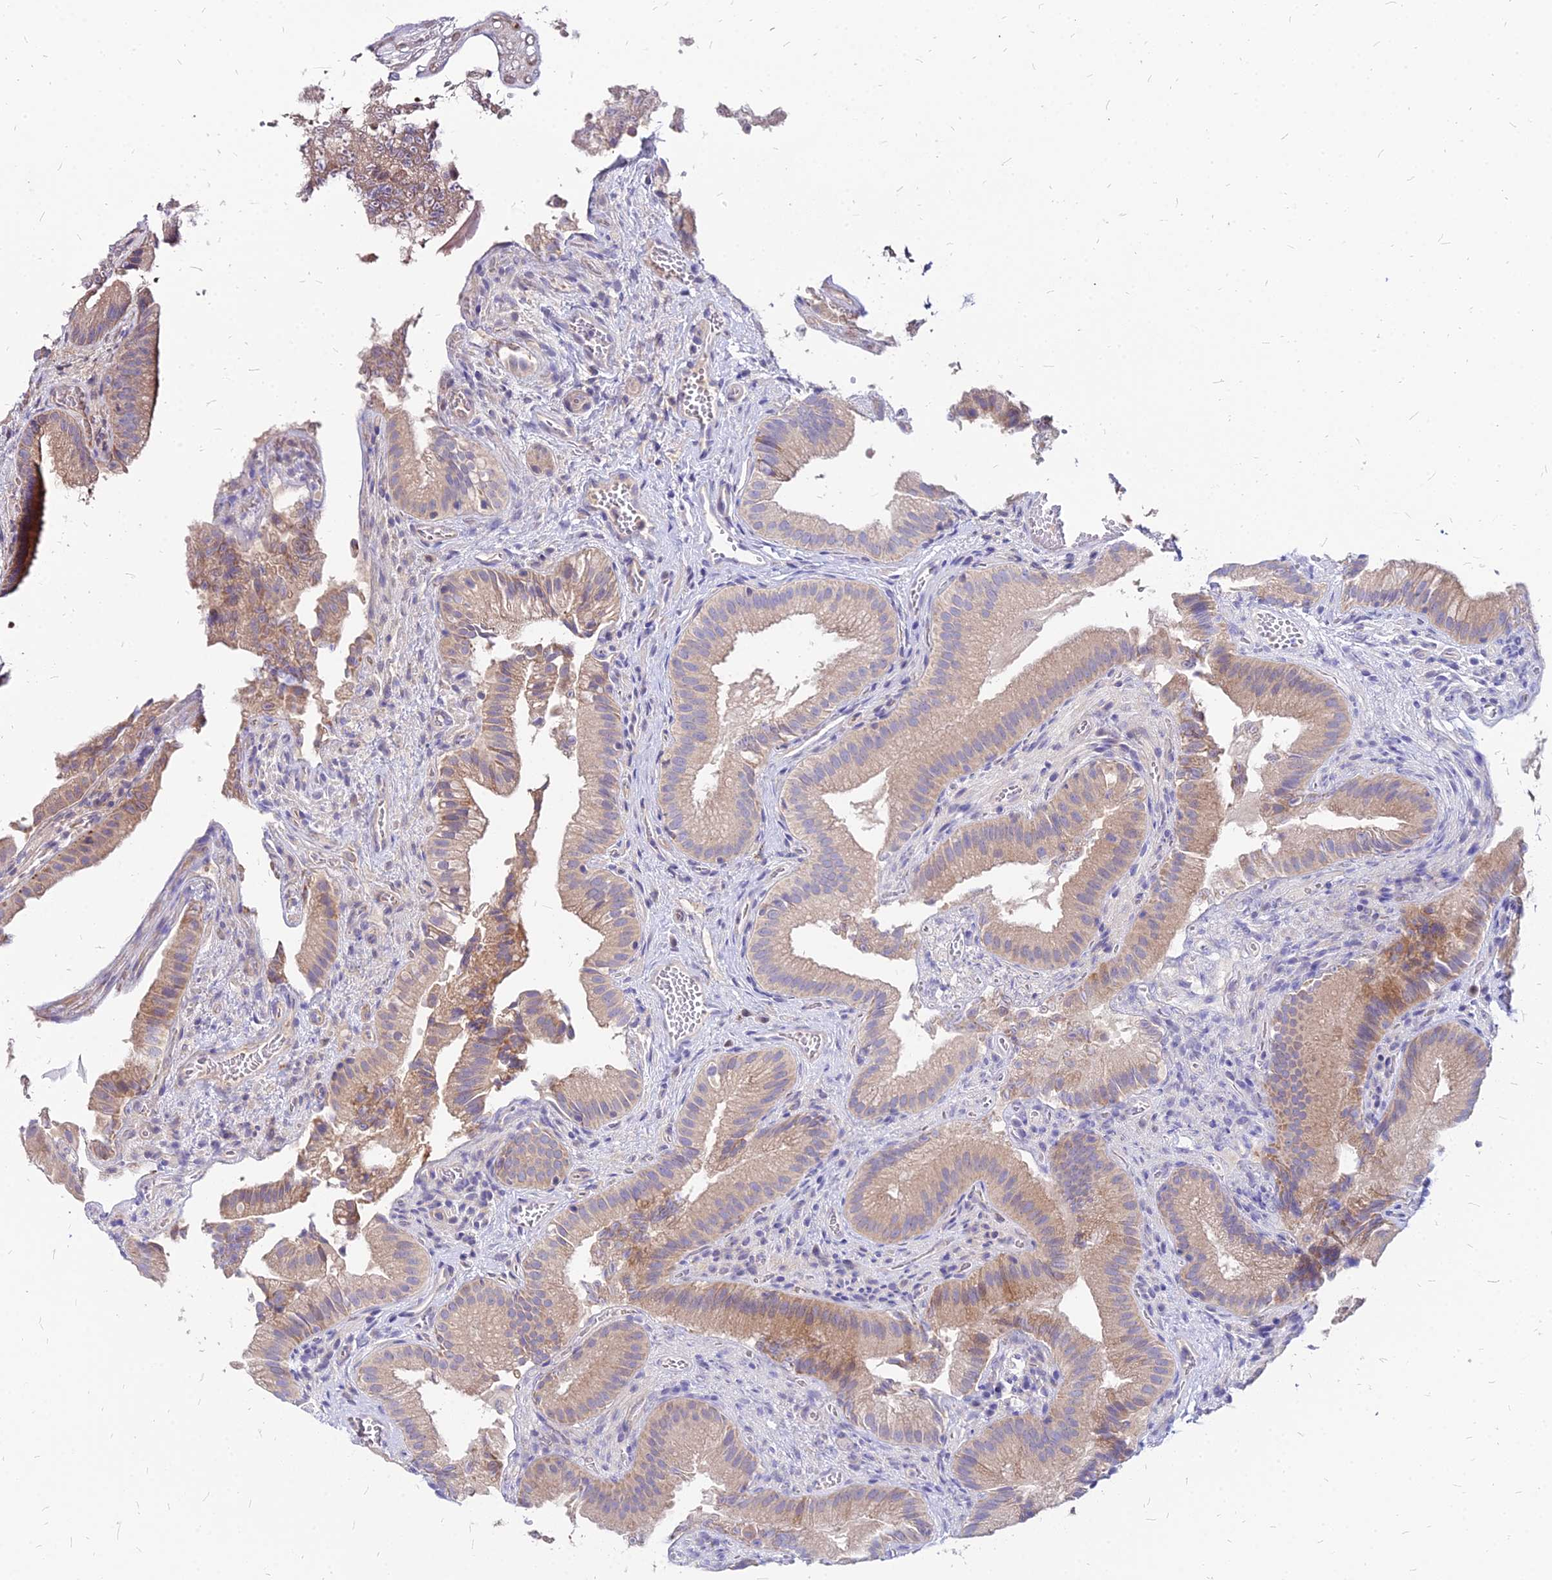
{"staining": {"intensity": "weak", "quantity": ">75%", "location": "cytoplasmic/membranous"}, "tissue": "gallbladder", "cell_type": "Glandular cells", "image_type": "normal", "snomed": [{"axis": "morphology", "description": "Normal tissue, NOS"}, {"axis": "topography", "description": "Gallbladder"}], "caption": "A brown stain shows weak cytoplasmic/membranous expression of a protein in glandular cells of unremarkable human gallbladder.", "gene": "ACSM6", "patient": {"sex": "female", "age": 30}}